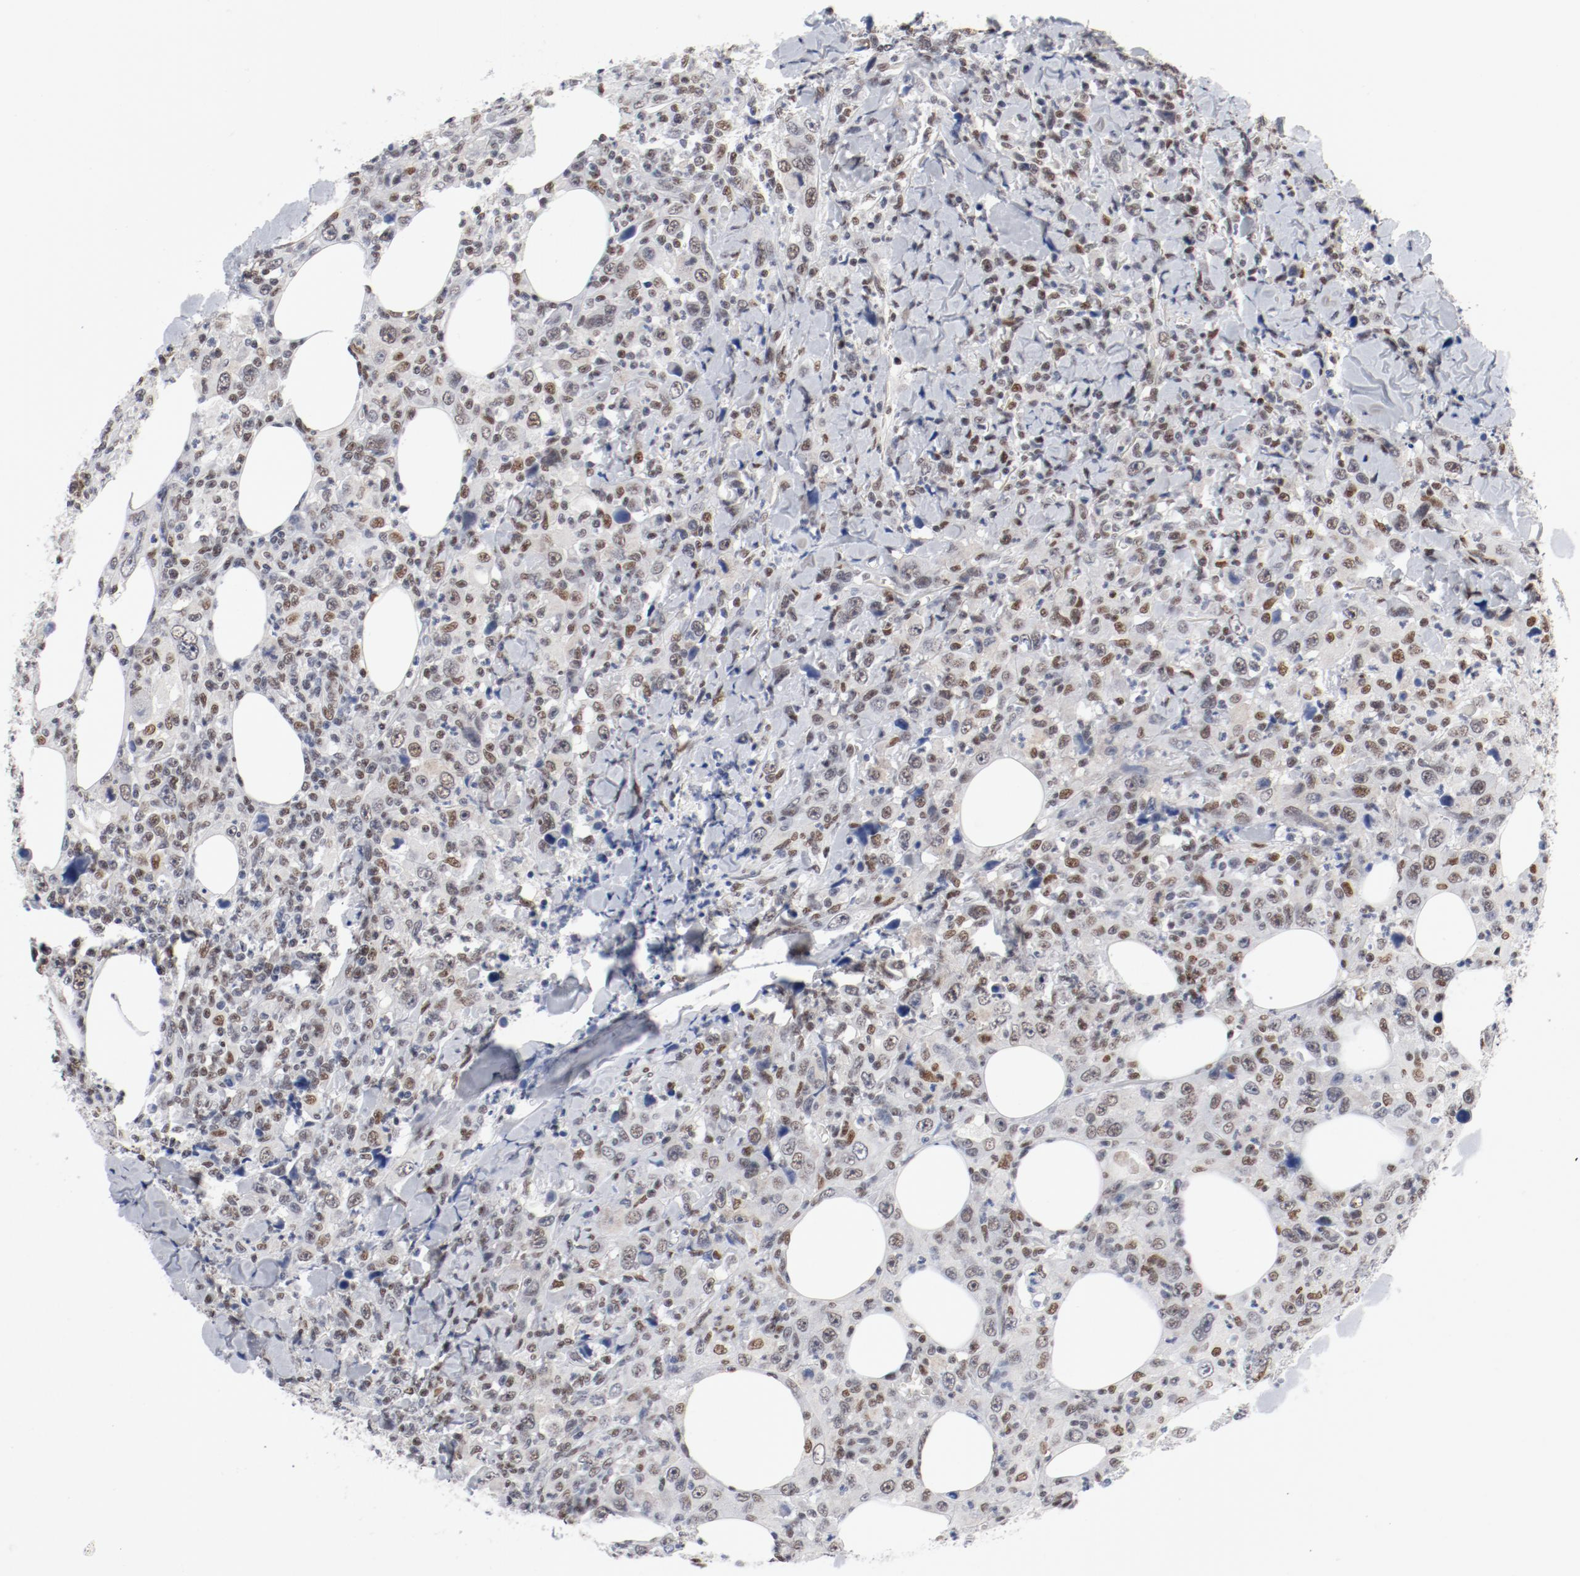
{"staining": {"intensity": "moderate", "quantity": ">75%", "location": "nuclear"}, "tissue": "thyroid cancer", "cell_type": "Tumor cells", "image_type": "cancer", "snomed": [{"axis": "morphology", "description": "Carcinoma, NOS"}, {"axis": "topography", "description": "Thyroid gland"}], "caption": "IHC photomicrograph of human carcinoma (thyroid) stained for a protein (brown), which demonstrates medium levels of moderate nuclear expression in about >75% of tumor cells.", "gene": "ARNT", "patient": {"sex": "female", "age": 77}}